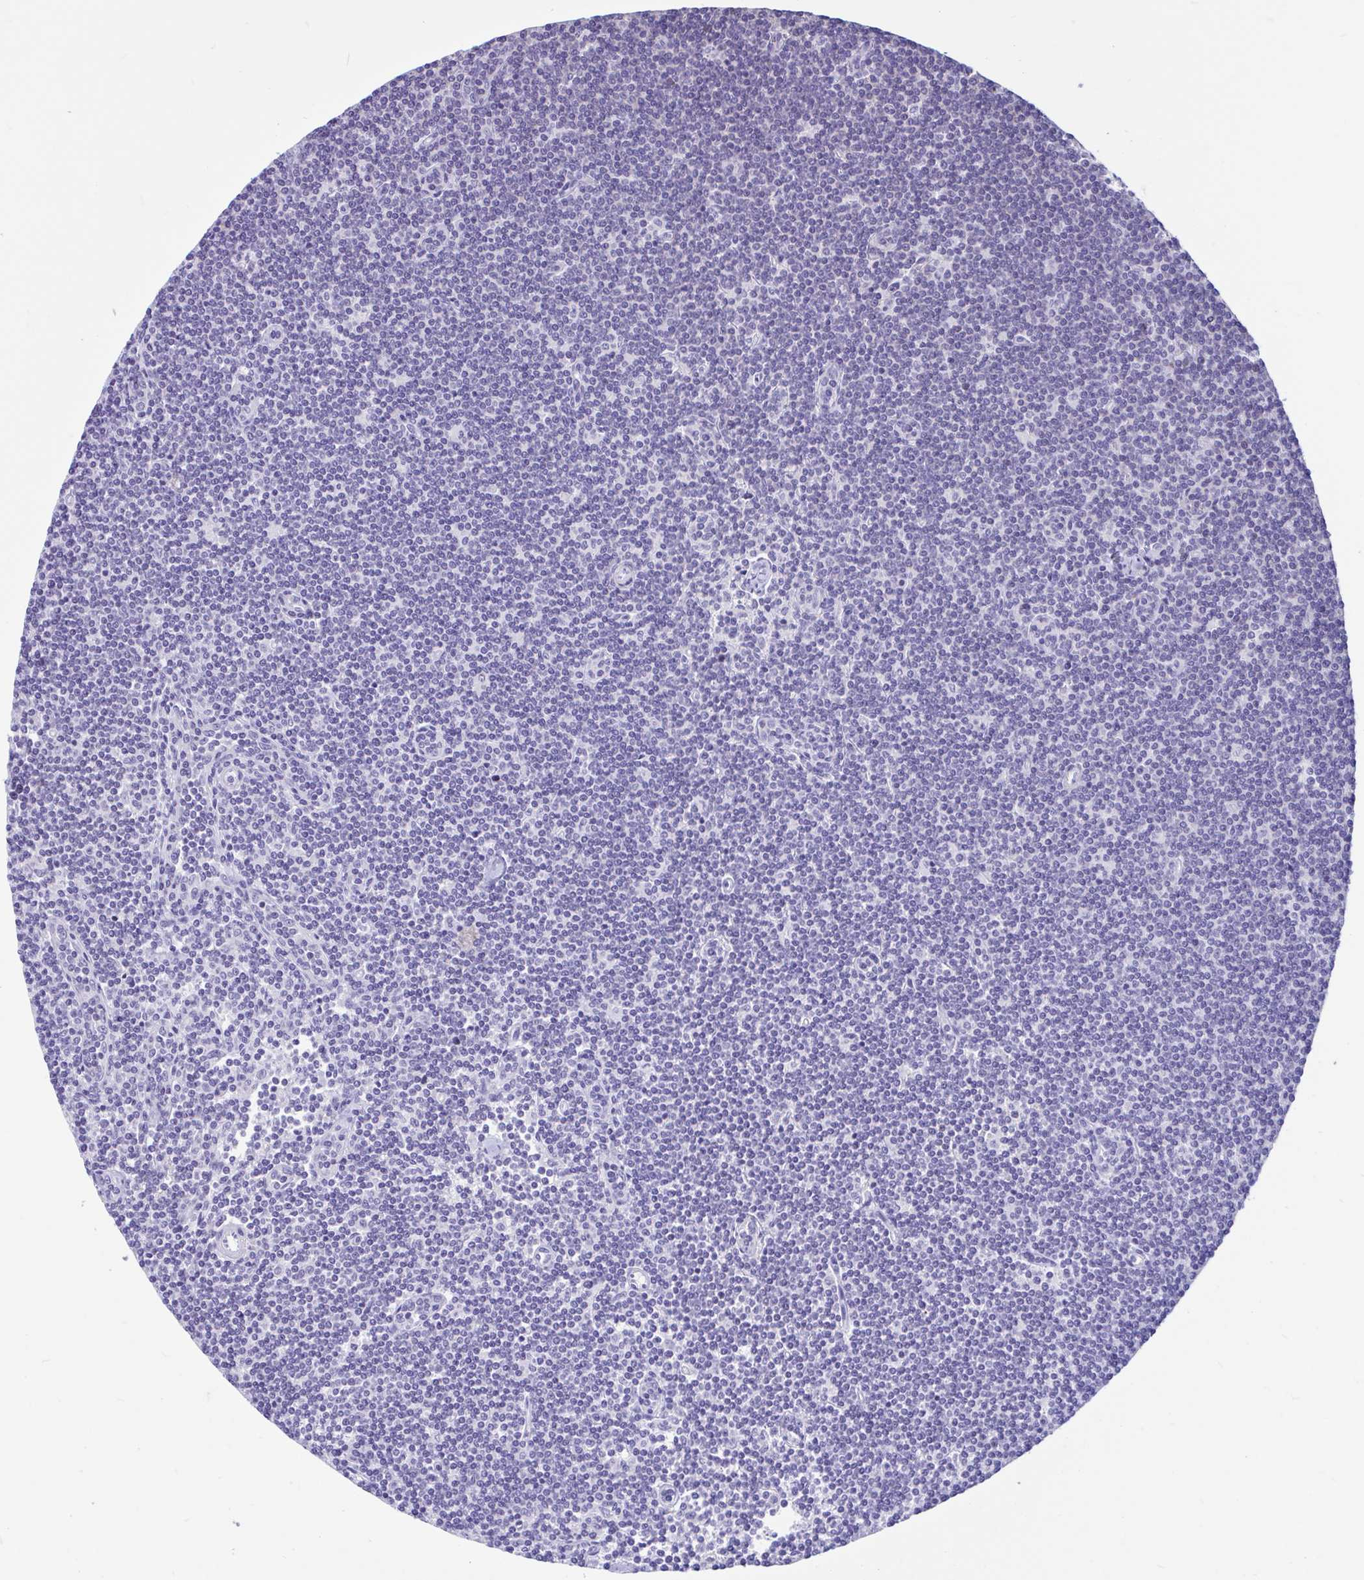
{"staining": {"intensity": "negative", "quantity": "none", "location": "none"}, "tissue": "lymphoma", "cell_type": "Tumor cells", "image_type": "cancer", "snomed": [{"axis": "morphology", "description": "Malignant lymphoma, non-Hodgkin's type, Low grade"}, {"axis": "topography", "description": "Lymph node"}], "caption": "This is an immunohistochemistry (IHC) photomicrograph of human lymphoma. There is no positivity in tumor cells.", "gene": "OR13A1", "patient": {"sex": "female", "age": 73}}